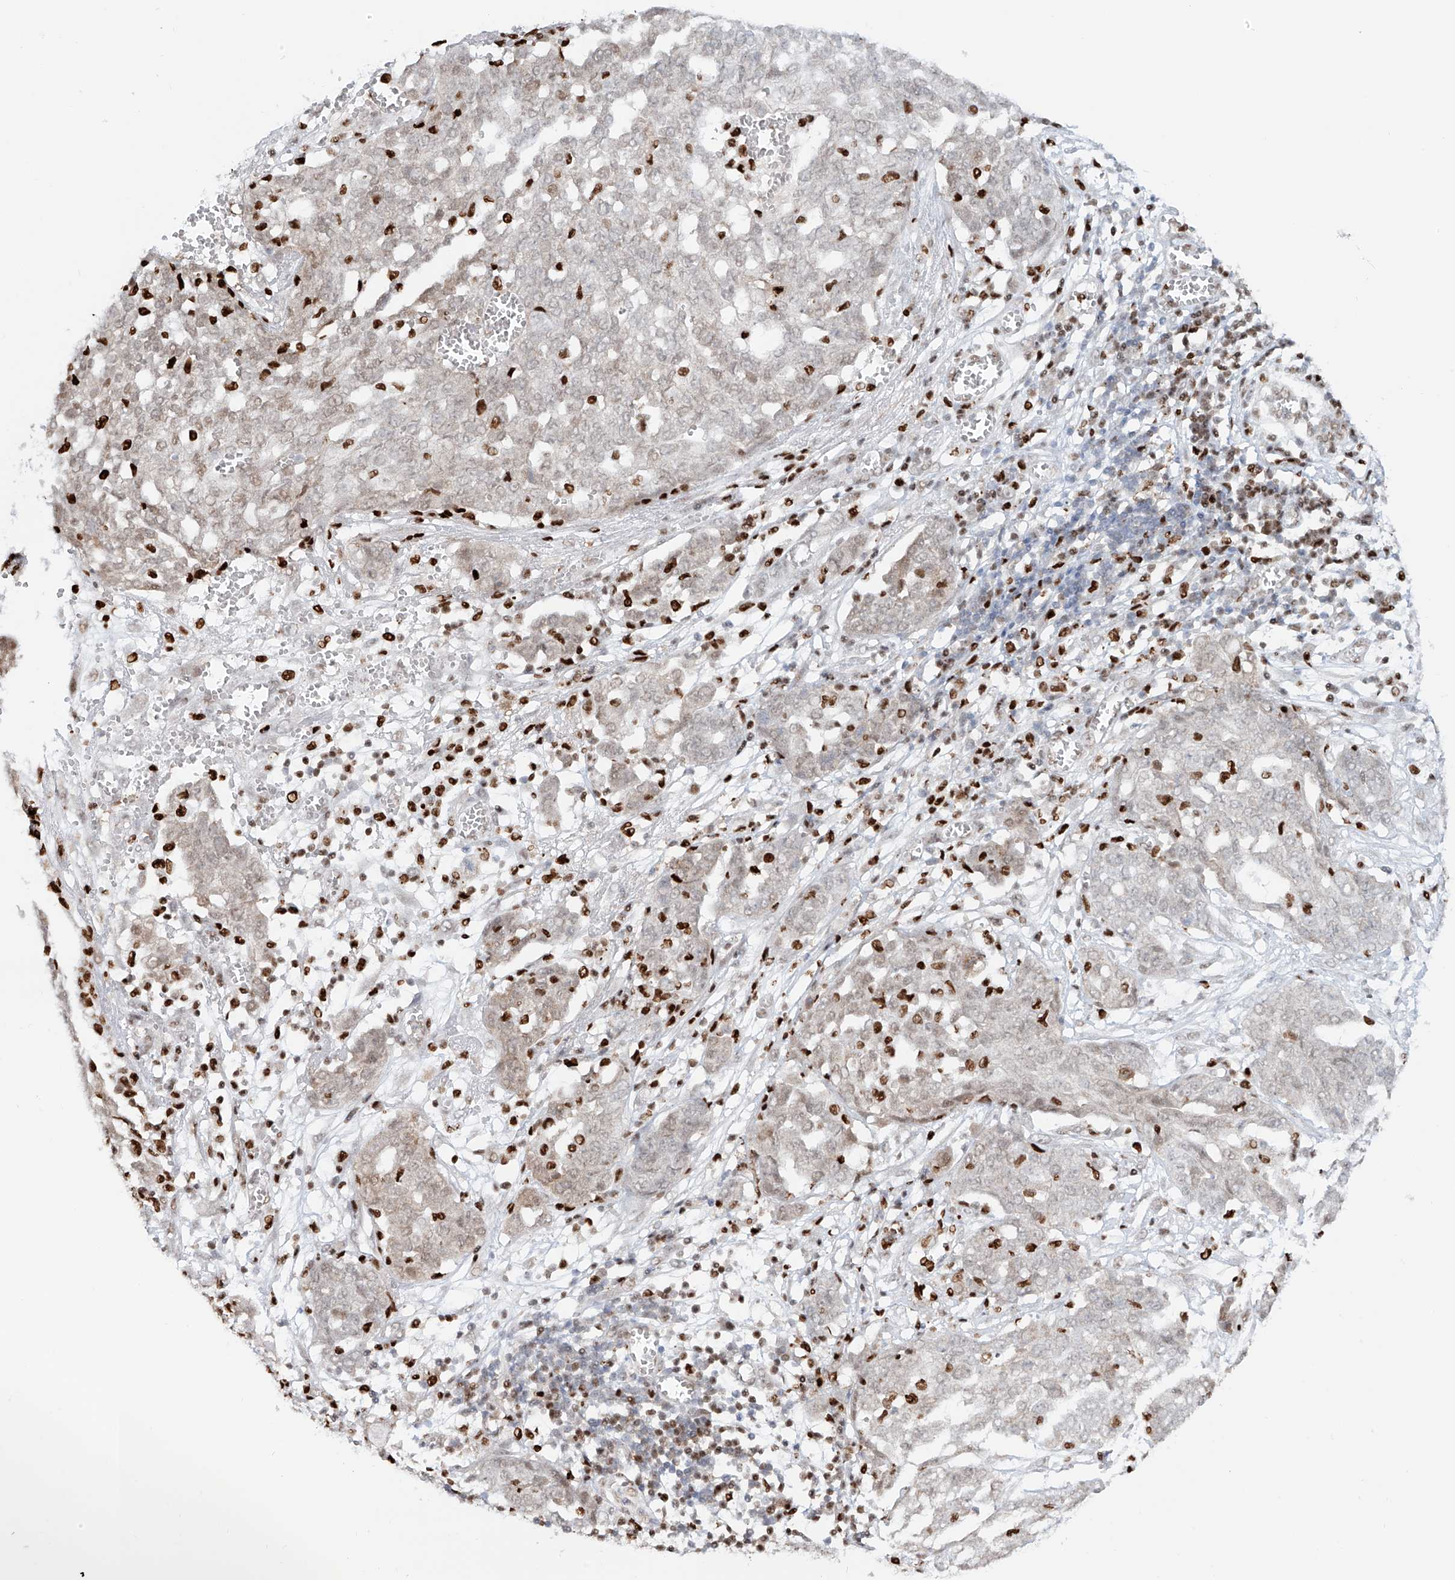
{"staining": {"intensity": "negative", "quantity": "none", "location": "none"}, "tissue": "ovarian cancer", "cell_type": "Tumor cells", "image_type": "cancer", "snomed": [{"axis": "morphology", "description": "Cystadenocarcinoma, serous, NOS"}, {"axis": "topography", "description": "Soft tissue"}, {"axis": "topography", "description": "Ovary"}], "caption": "The image exhibits no significant expression in tumor cells of ovarian serous cystadenocarcinoma. The staining was performed using DAB to visualize the protein expression in brown, while the nuclei were stained in blue with hematoxylin (Magnification: 20x).", "gene": "DZIP1L", "patient": {"sex": "female", "age": 57}}